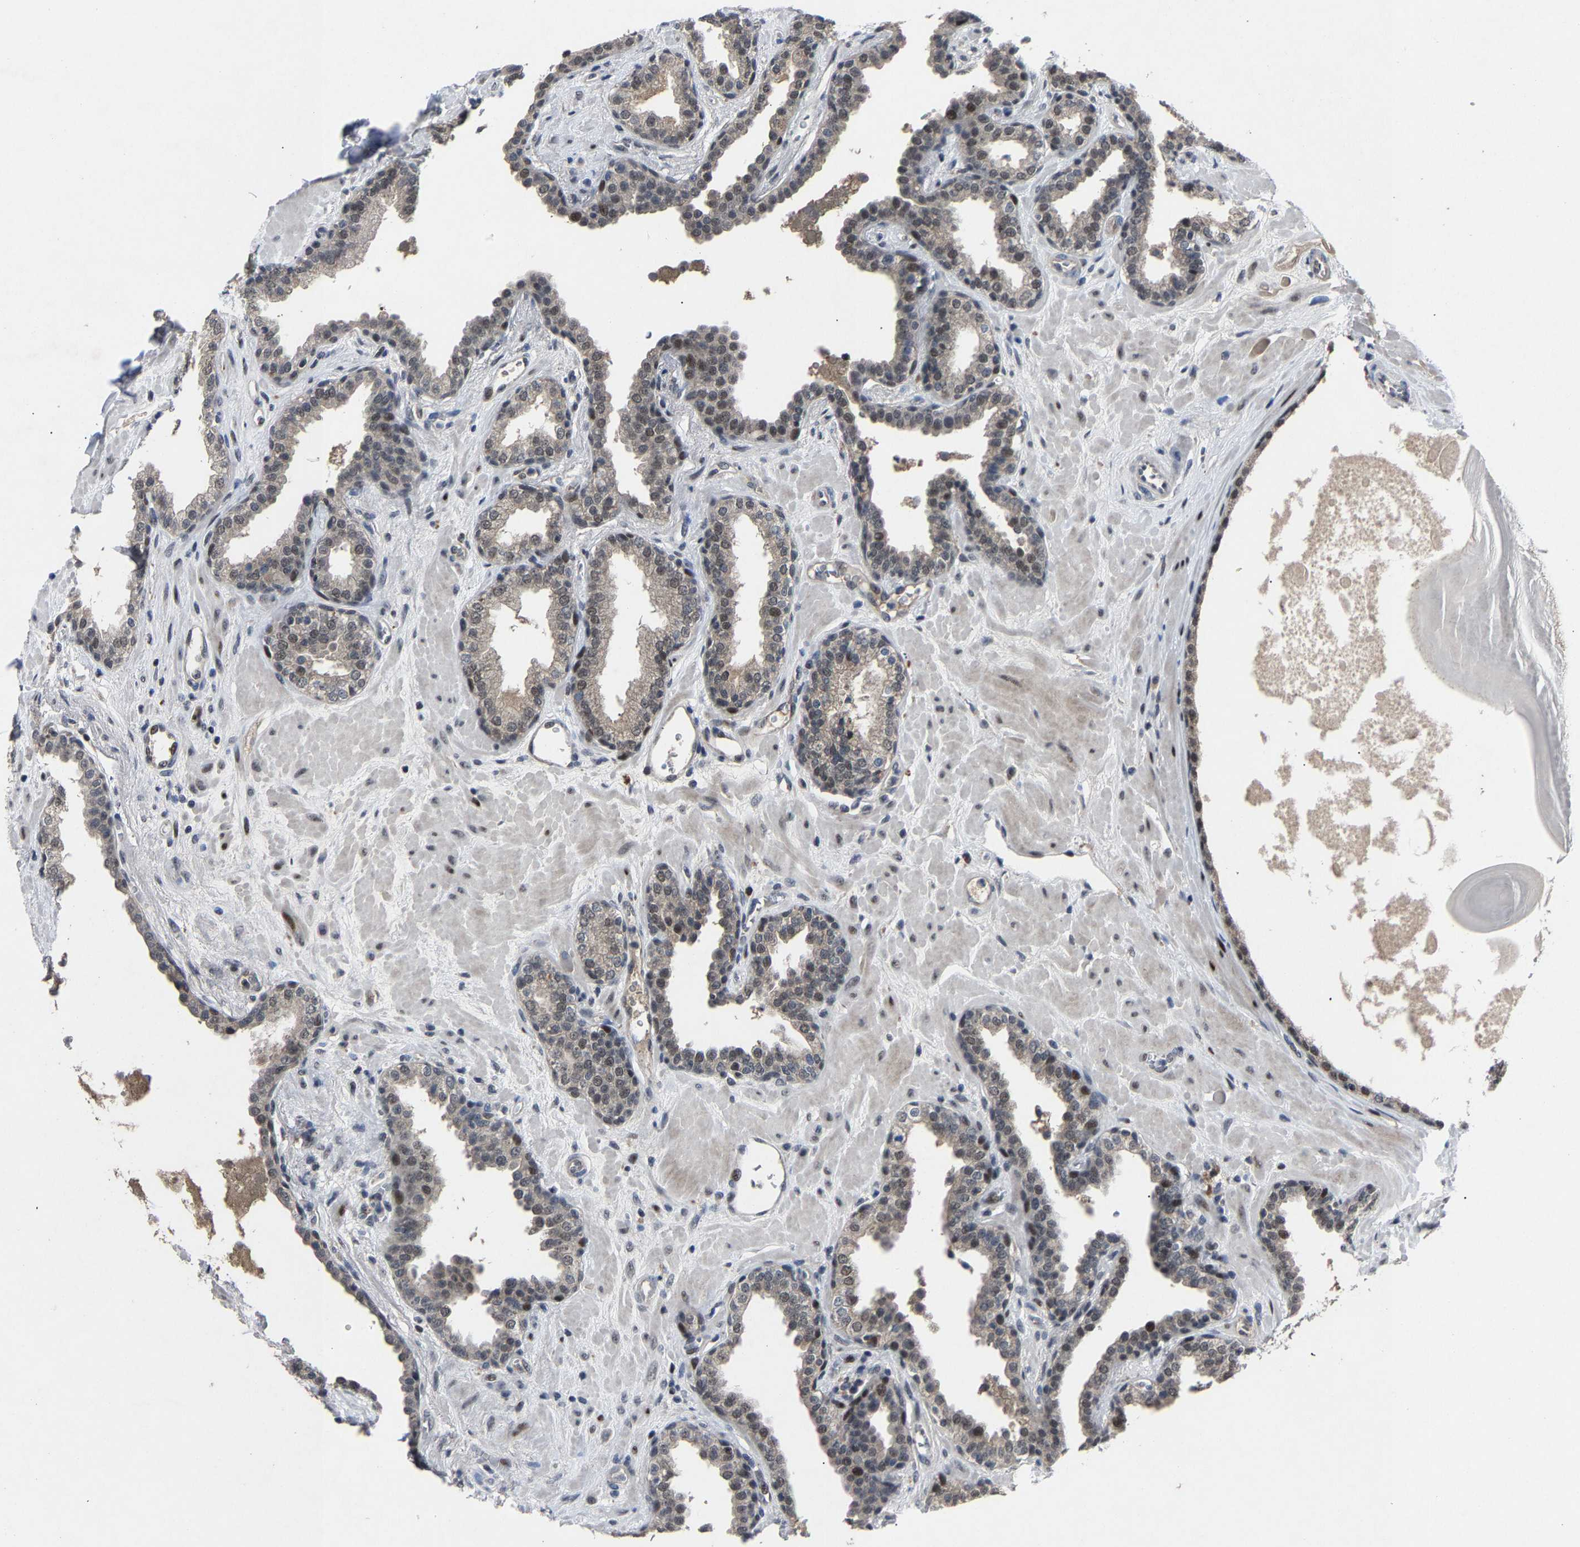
{"staining": {"intensity": "weak", "quantity": "25%-75%", "location": "cytoplasmic/membranous,nuclear"}, "tissue": "prostate", "cell_type": "Glandular cells", "image_type": "normal", "snomed": [{"axis": "morphology", "description": "Normal tissue, NOS"}, {"axis": "topography", "description": "Prostate"}], "caption": "Normal prostate demonstrates weak cytoplasmic/membranous,nuclear staining in approximately 25%-75% of glandular cells.", "gene": "LSM8", "patient": {"sex": "male", "age": 51}}